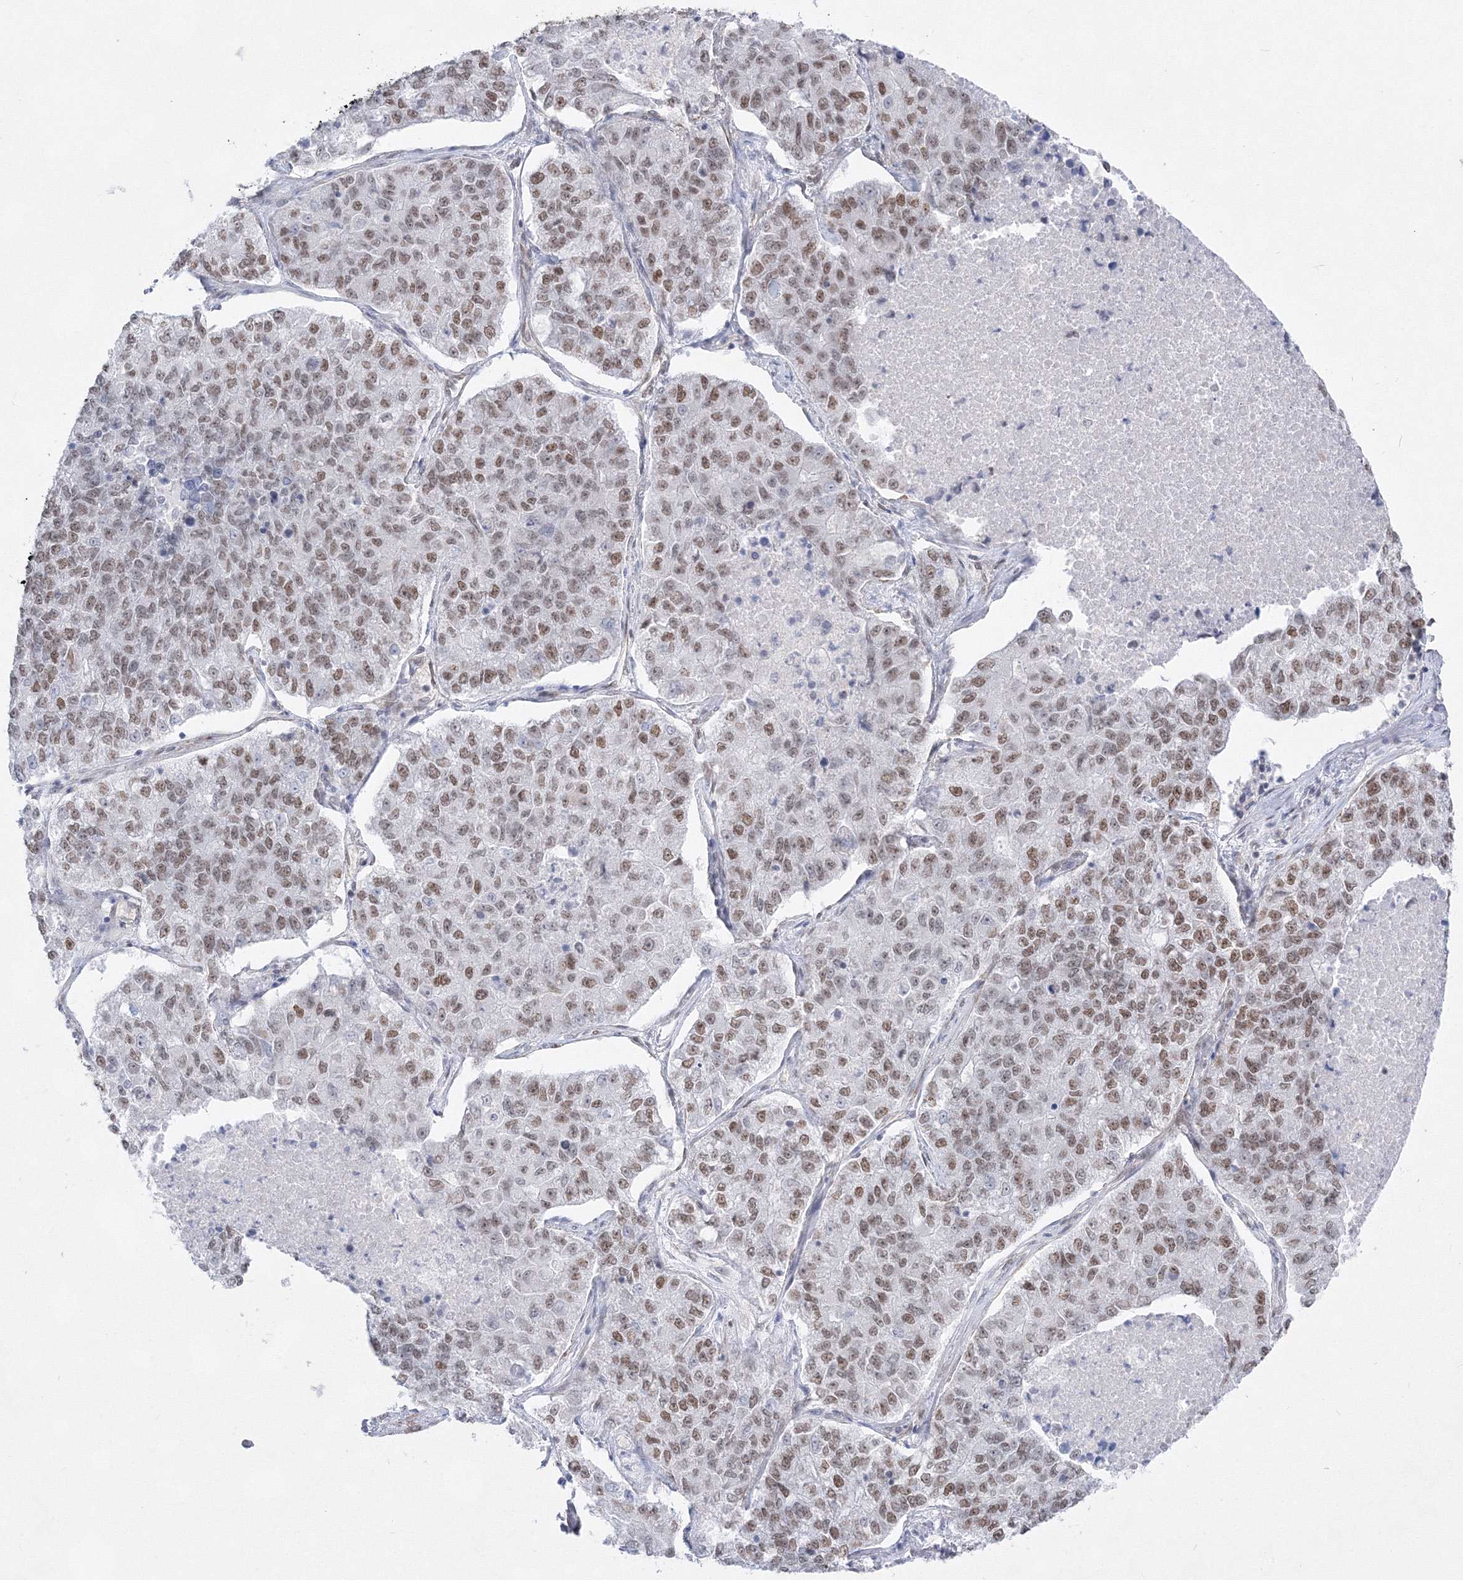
{"staining": {"intensity": "weak", "quantity": "25%-75%", "location": "nuclear"}, "tissue": "lung cancer", "cell_type": "Tumor cells", "image_type": "cancer", "snomed": [{"axis": "morphology", "description": "Adenocarcinoma, NOS"}, {"axis": "topography", "description": "Lung"}], "caption": "Approximately 25%-75% of tumor cells in human lung cancer (adenocarcinoma) reveal weak nuclear protein staining as visualized by brown immunohistochemical staining.", "gene": "ZNF638", "patient": {"sex": "male", "age": 49}}